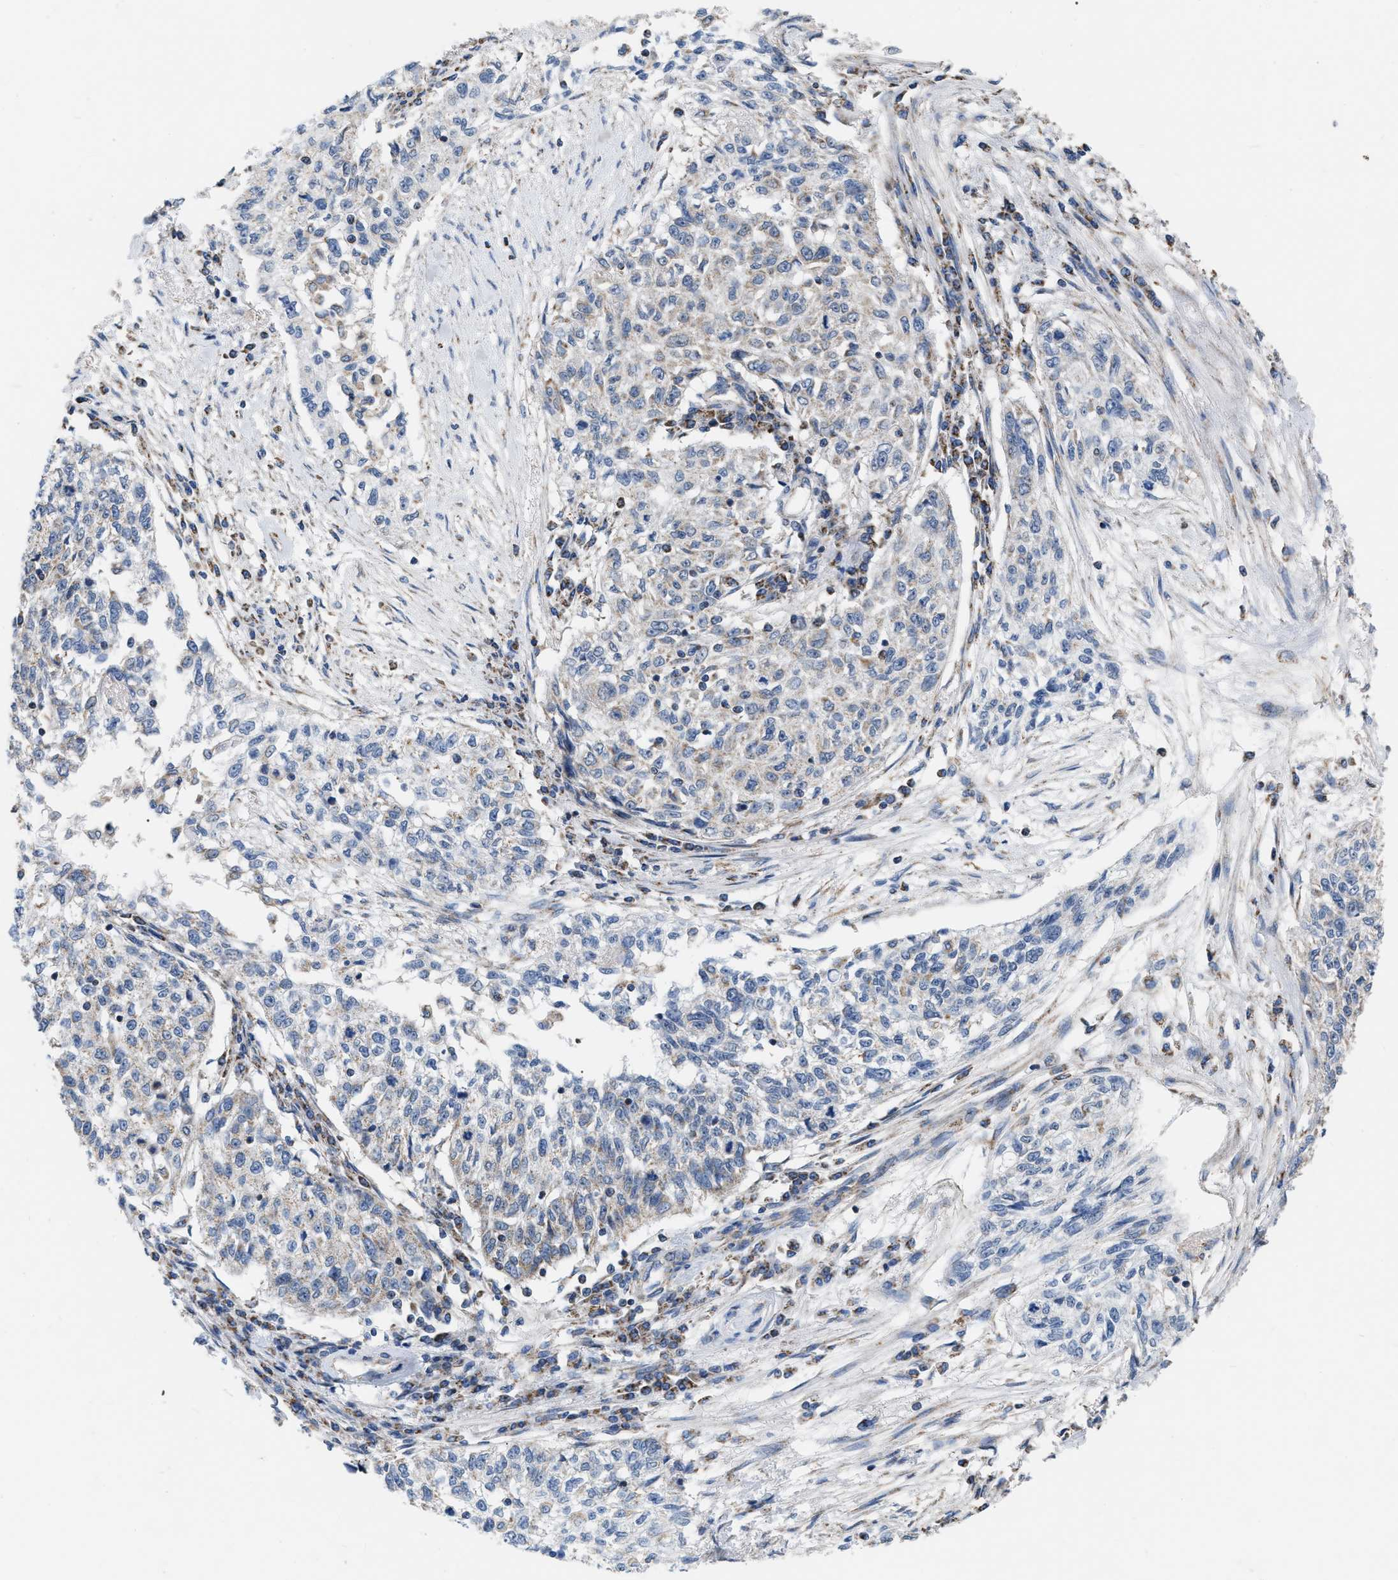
{"staining": {"intensity": "negative", "quantity": "none", "location": "none"}, "tissue": "cervical cancer", "cell_type": "Tumor cells", "image_type": "cancer", "snomed": [{"axis": "morphology", "description": "Squamous cell carcinoma, NOS"}, {"axis": "topography", "description": "Cervix"}], "caption": "Immunohistochemical staining of human cervical squamous cell carcinoma demonstrates no significant staining in tumor cells.", "gene": "DDX56", "patient": {"sex": "female", "age": 57}}